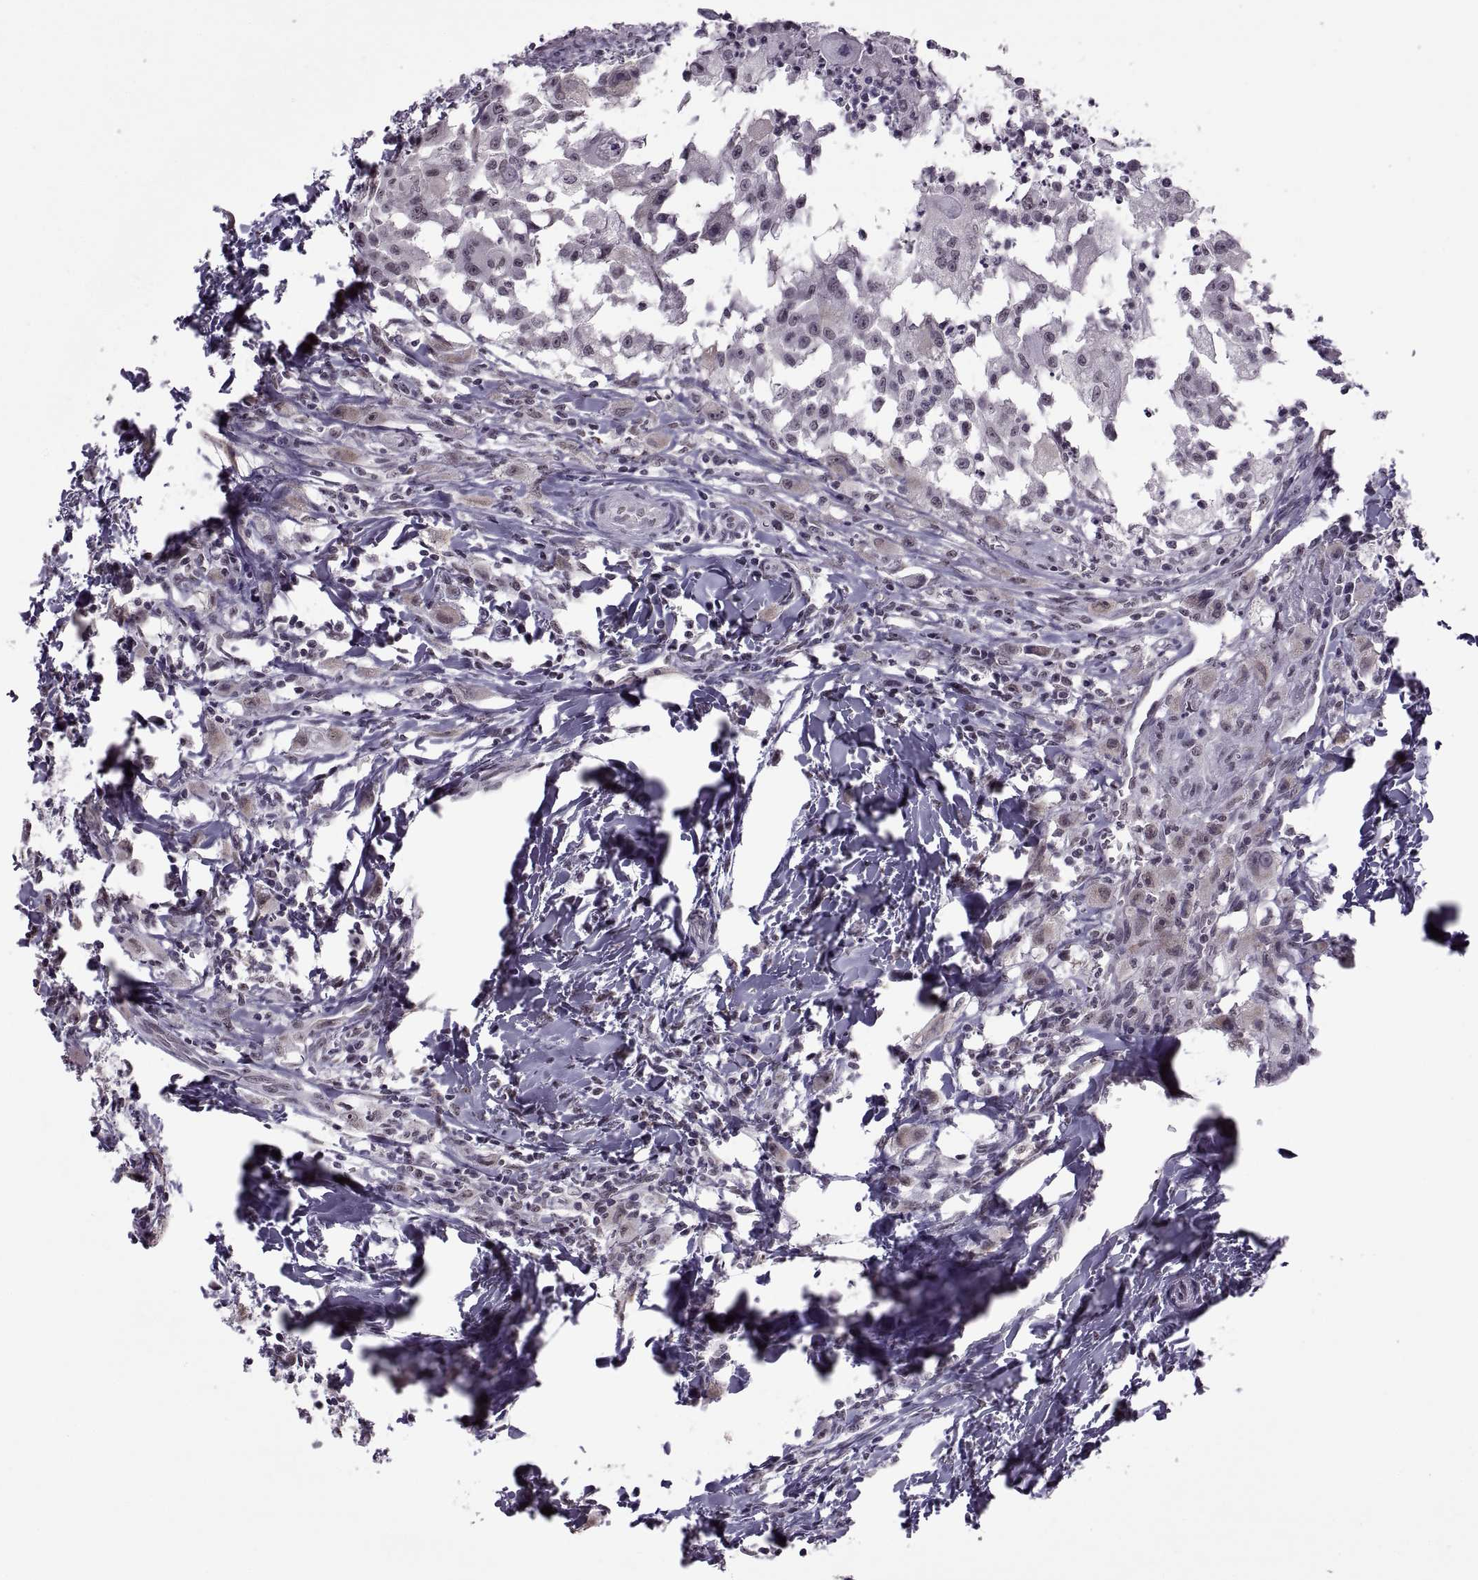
{"staining": {"intensity": "negative", "quantity": "none", "location": "none"}, "tissue": "head and neck cancer", "cell_type": "Tumor cells", "image_type": "cancer", "snomed": [{"axis": "morphology", "description": "Squamous cell carcinoma, NOS"}, {"axis": "morphology", "description": "Squamous cell carcinoma, metastatic, NOS"}, {"axis": "topography", "description": "Oral tissue"}, {"axis": "topography", "description": "Head-Neck"}], "caption": "Immunohistochemistry (IHC) micrograph of neoplastic tissue: human squamous cell carcinoma (head and neck) stained with DAB (3,3'-diaminobenzidine) exhibits no significant protein expression in tumor cells.", "gene": "OTP", "patient": {"sex": "female", "age": 85}}